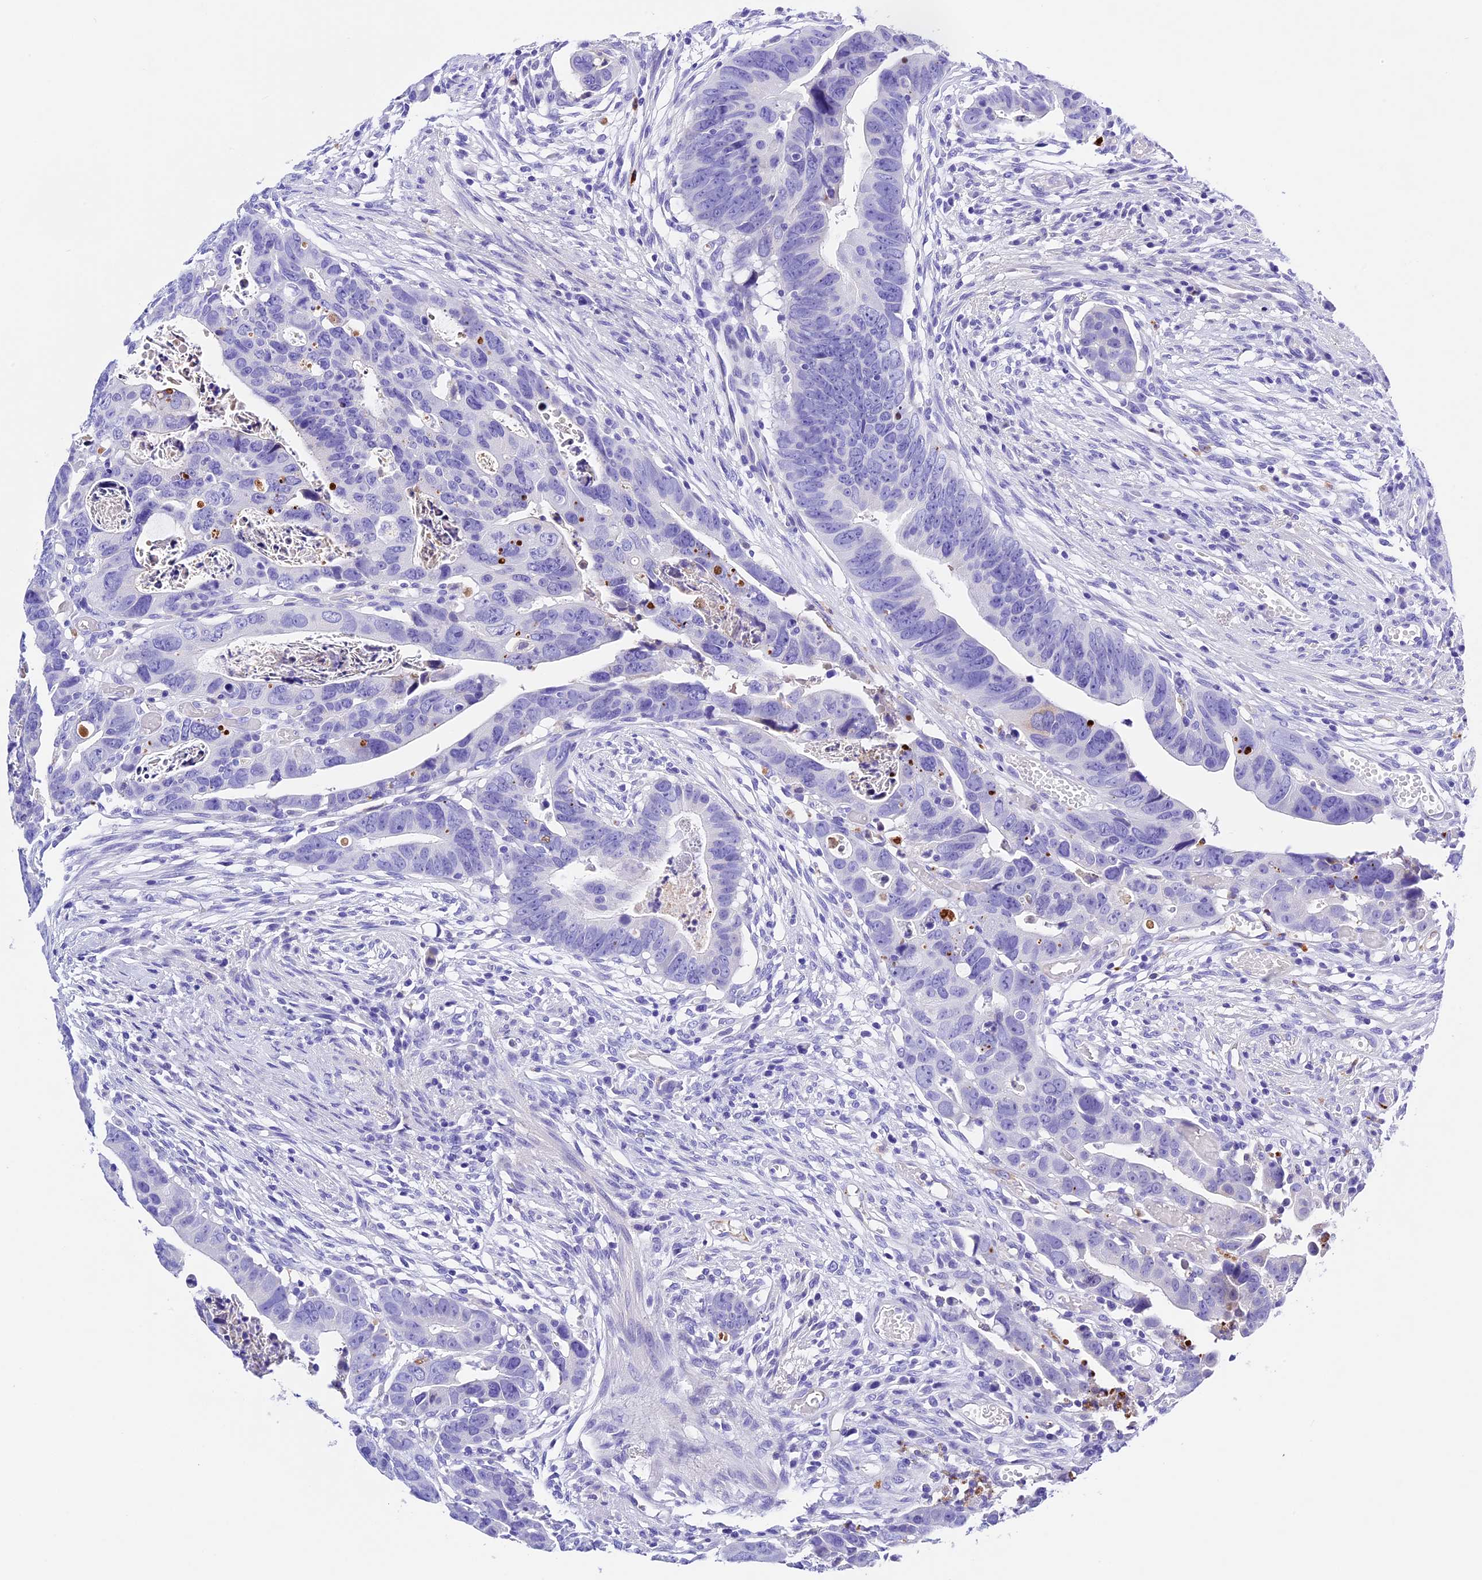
{"staining": {"intensity": "negative", "quantity": "none", "location": "none"}, "tissue": "colorectal cancer", "cell_type": "Tumor cells", "image_type": "cancer", "snomed": [{"axis": "morphology", "description": "Adenocarcinoma, NOS"}, {"axis": "topography", "description": "Rectum"}], "caption": "Immunohistochemical staining of human colorectal adenocarcinoma shows no significant expression in tumor cells.", "gene": "PSG11", "patient": {"sex": "female", "age": 65}}